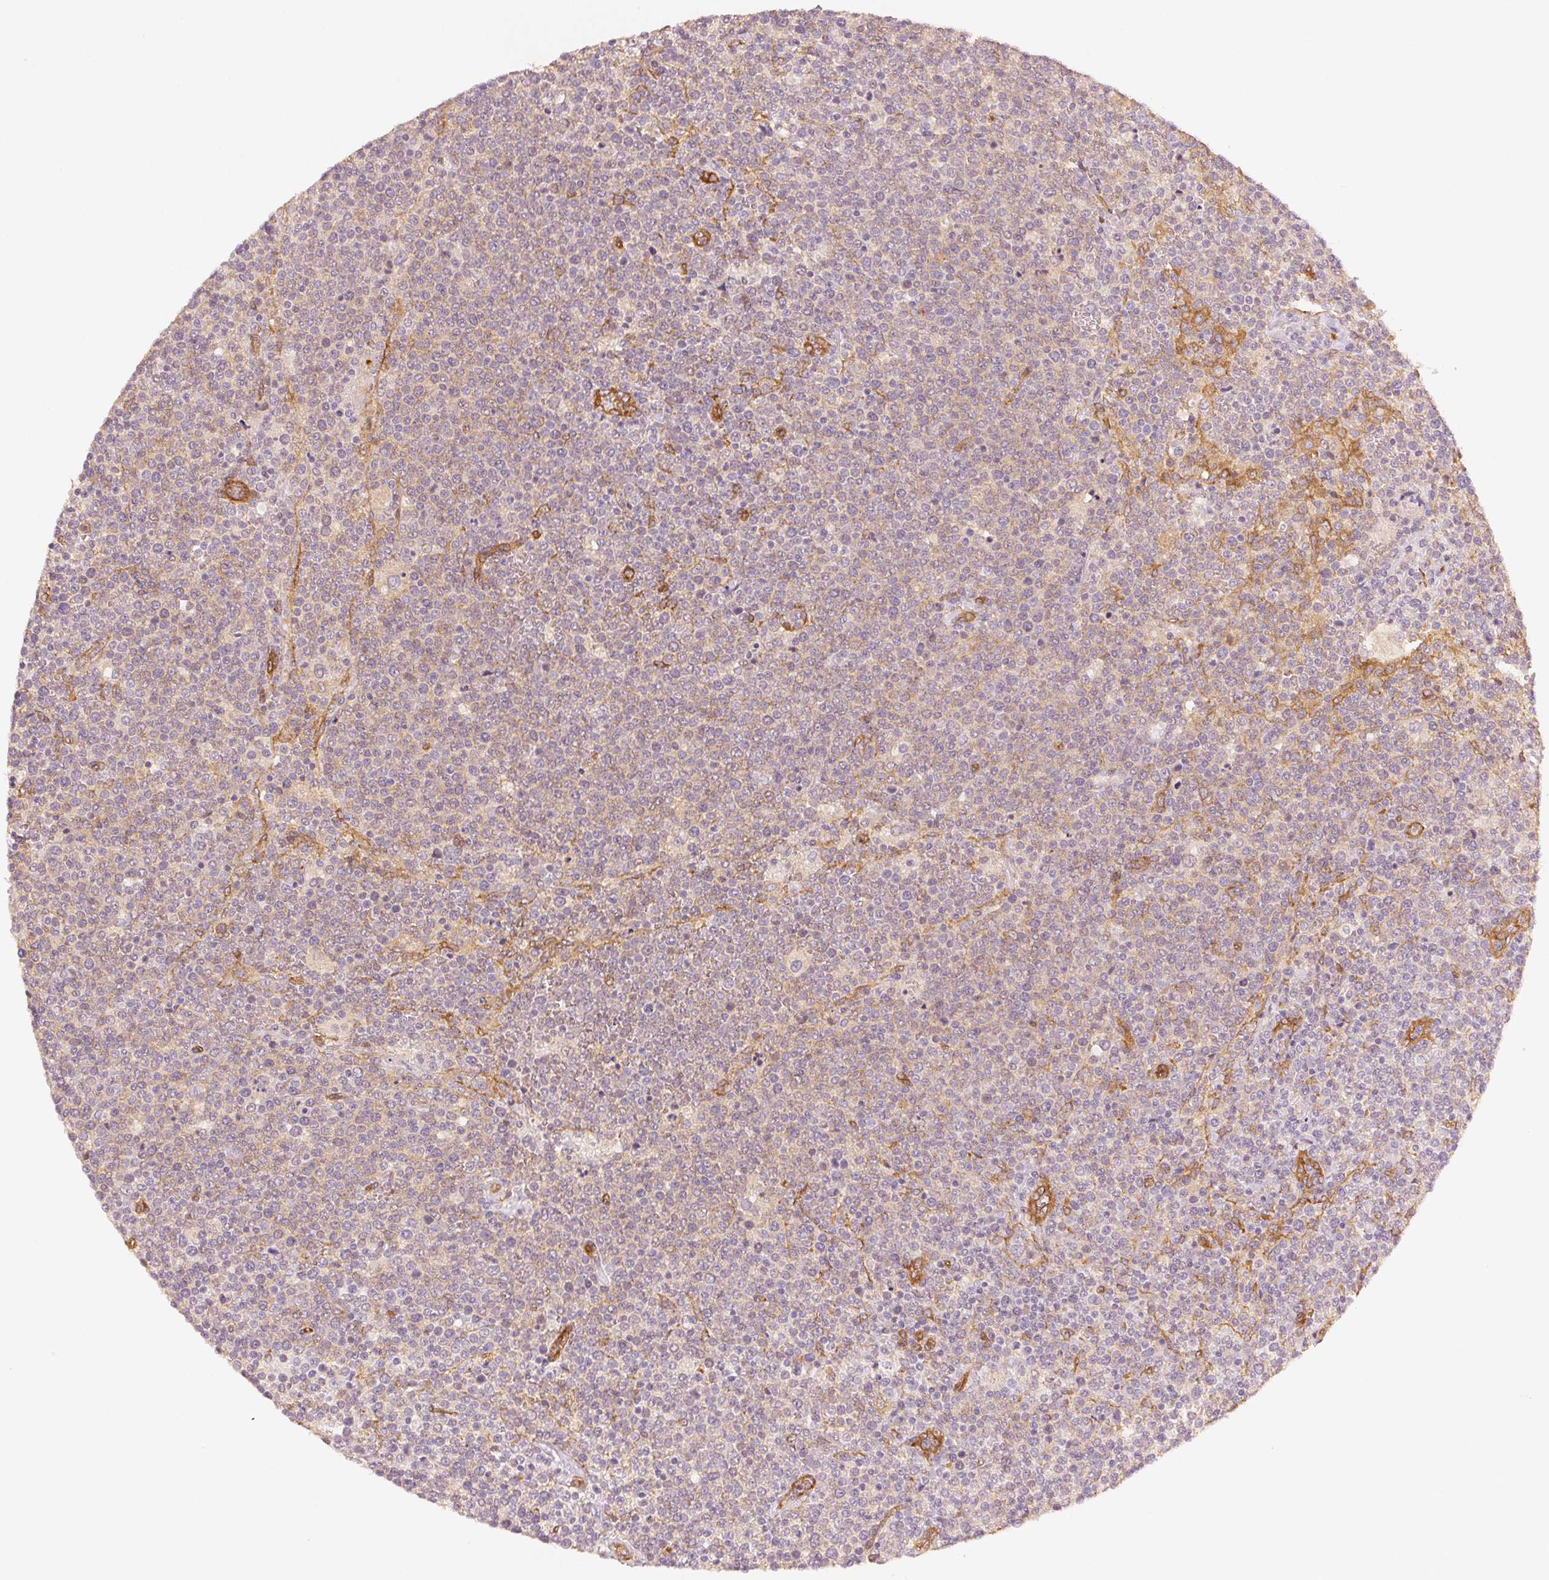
{"staining": {"intensity": "negative", "quantity": "none", "location": "none"}, "tissue": "lymphoma", "cell_type": "Tumor cells", "image_type": "cancer", "snomed": [{"axis": "morphology", "description": "Malignant lymphoma, non-Hodgkin's type, High grade"}, {"axis": "topography", "description": "Lymph node"}], "caption": "IHC micrograph of neoplastic tissue: human lymphoma stained with DAB (3,3'-diaminobenzidine) displays no significant protein expression in tumor cells.", "gene": "DIAPH2", "patient": {"sex": "male", "age": 61}}